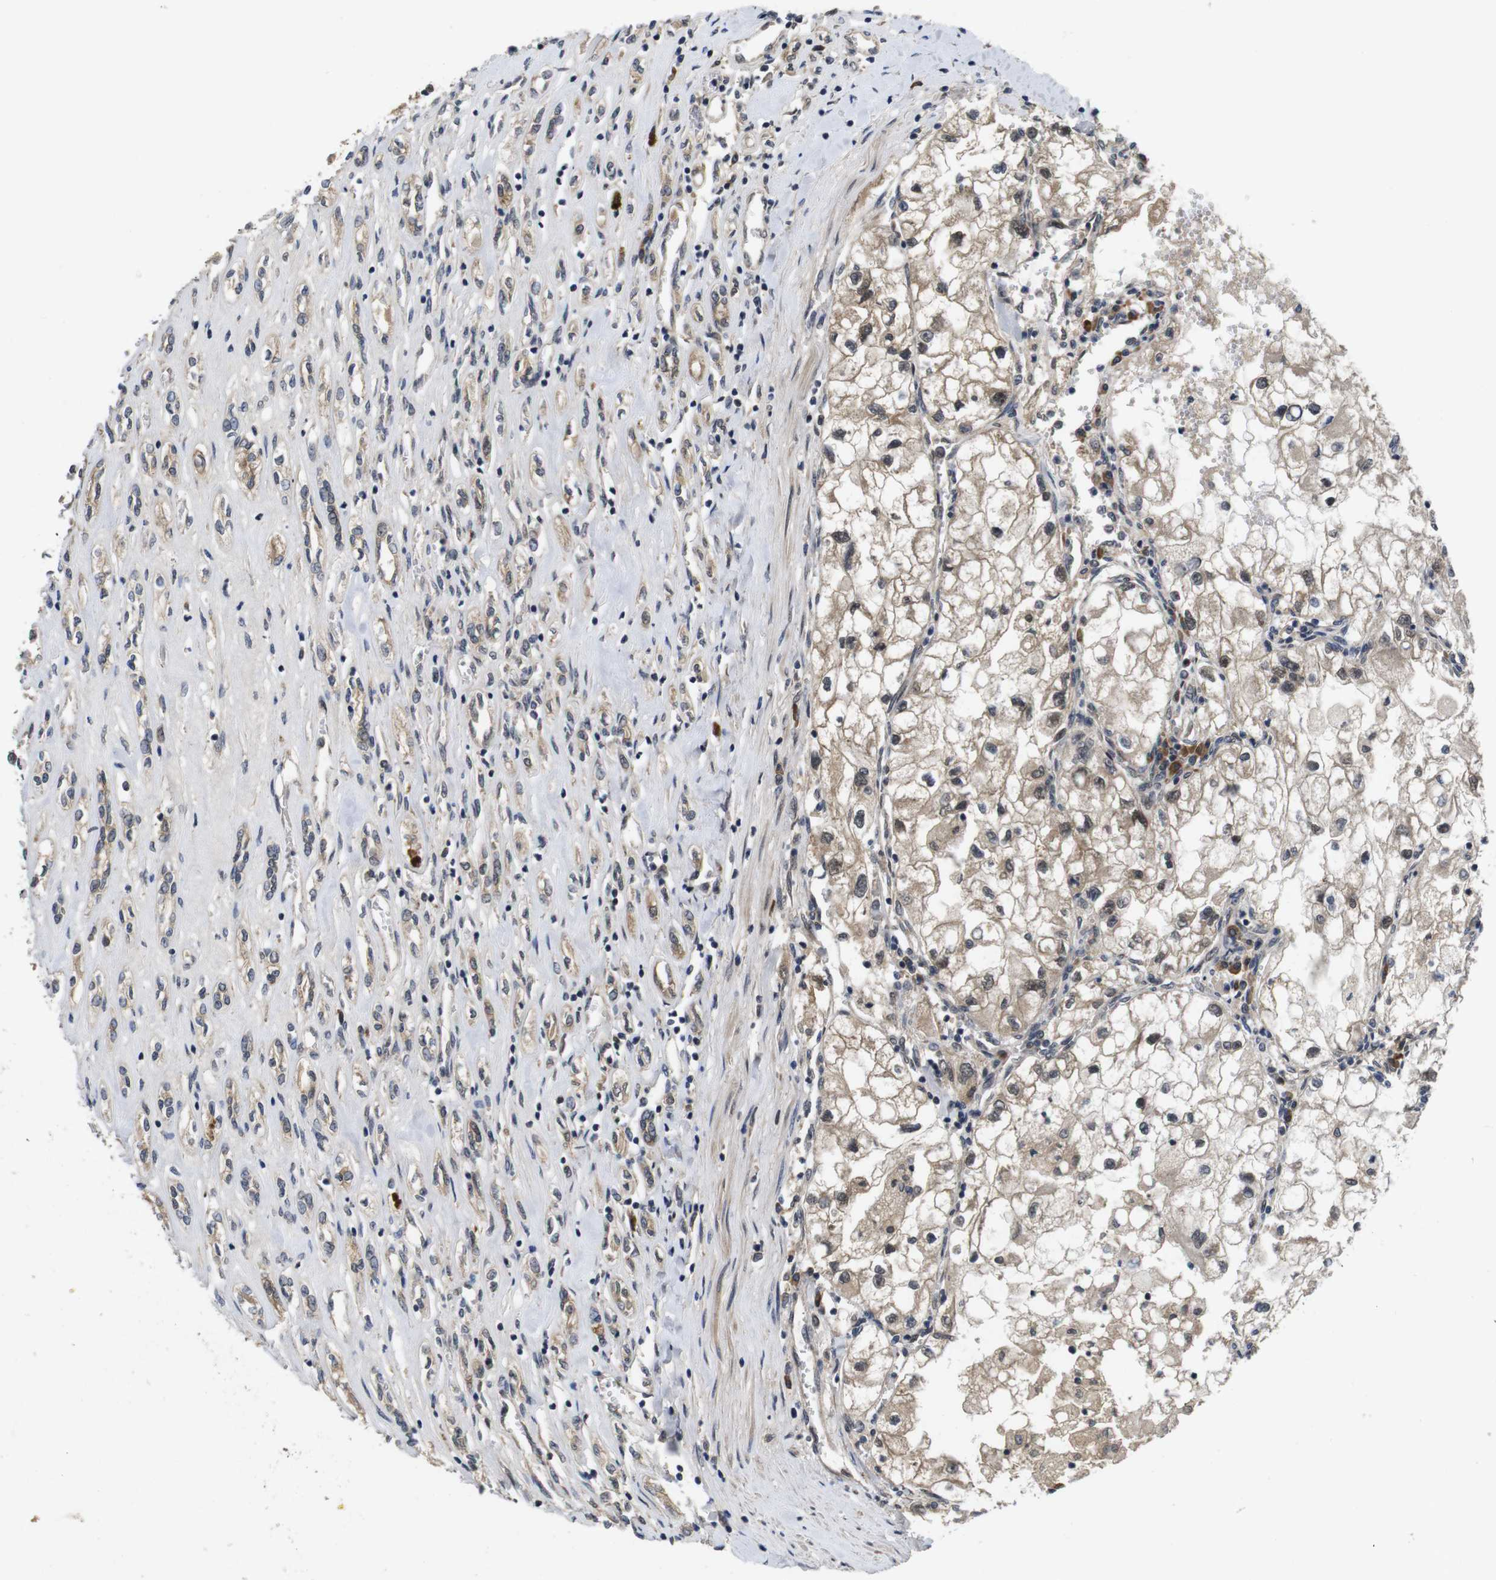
{"staining": {"intensity": "weak", "quantity": ">75%", "location": "cytoplasmic/membranous,nuclear"}, "tissue": "renal cancer", "cell_type": "Tumor cells", "image_type": "cancer", "snomed": [{"axis": "morphology", "description": "Adenocarcinoma, NOS"}, {"axis": "topography", "description": "Kidney"}], "caption": "Adenocarcinoma (renal) was stained to show a protein in brown. There is low levels of weak cytoplasmic/membranous and nuclear expression in about >75% of tumor cells.", "gene": "ZBTB46", "patient": {"sex": "female", "age": 70}}